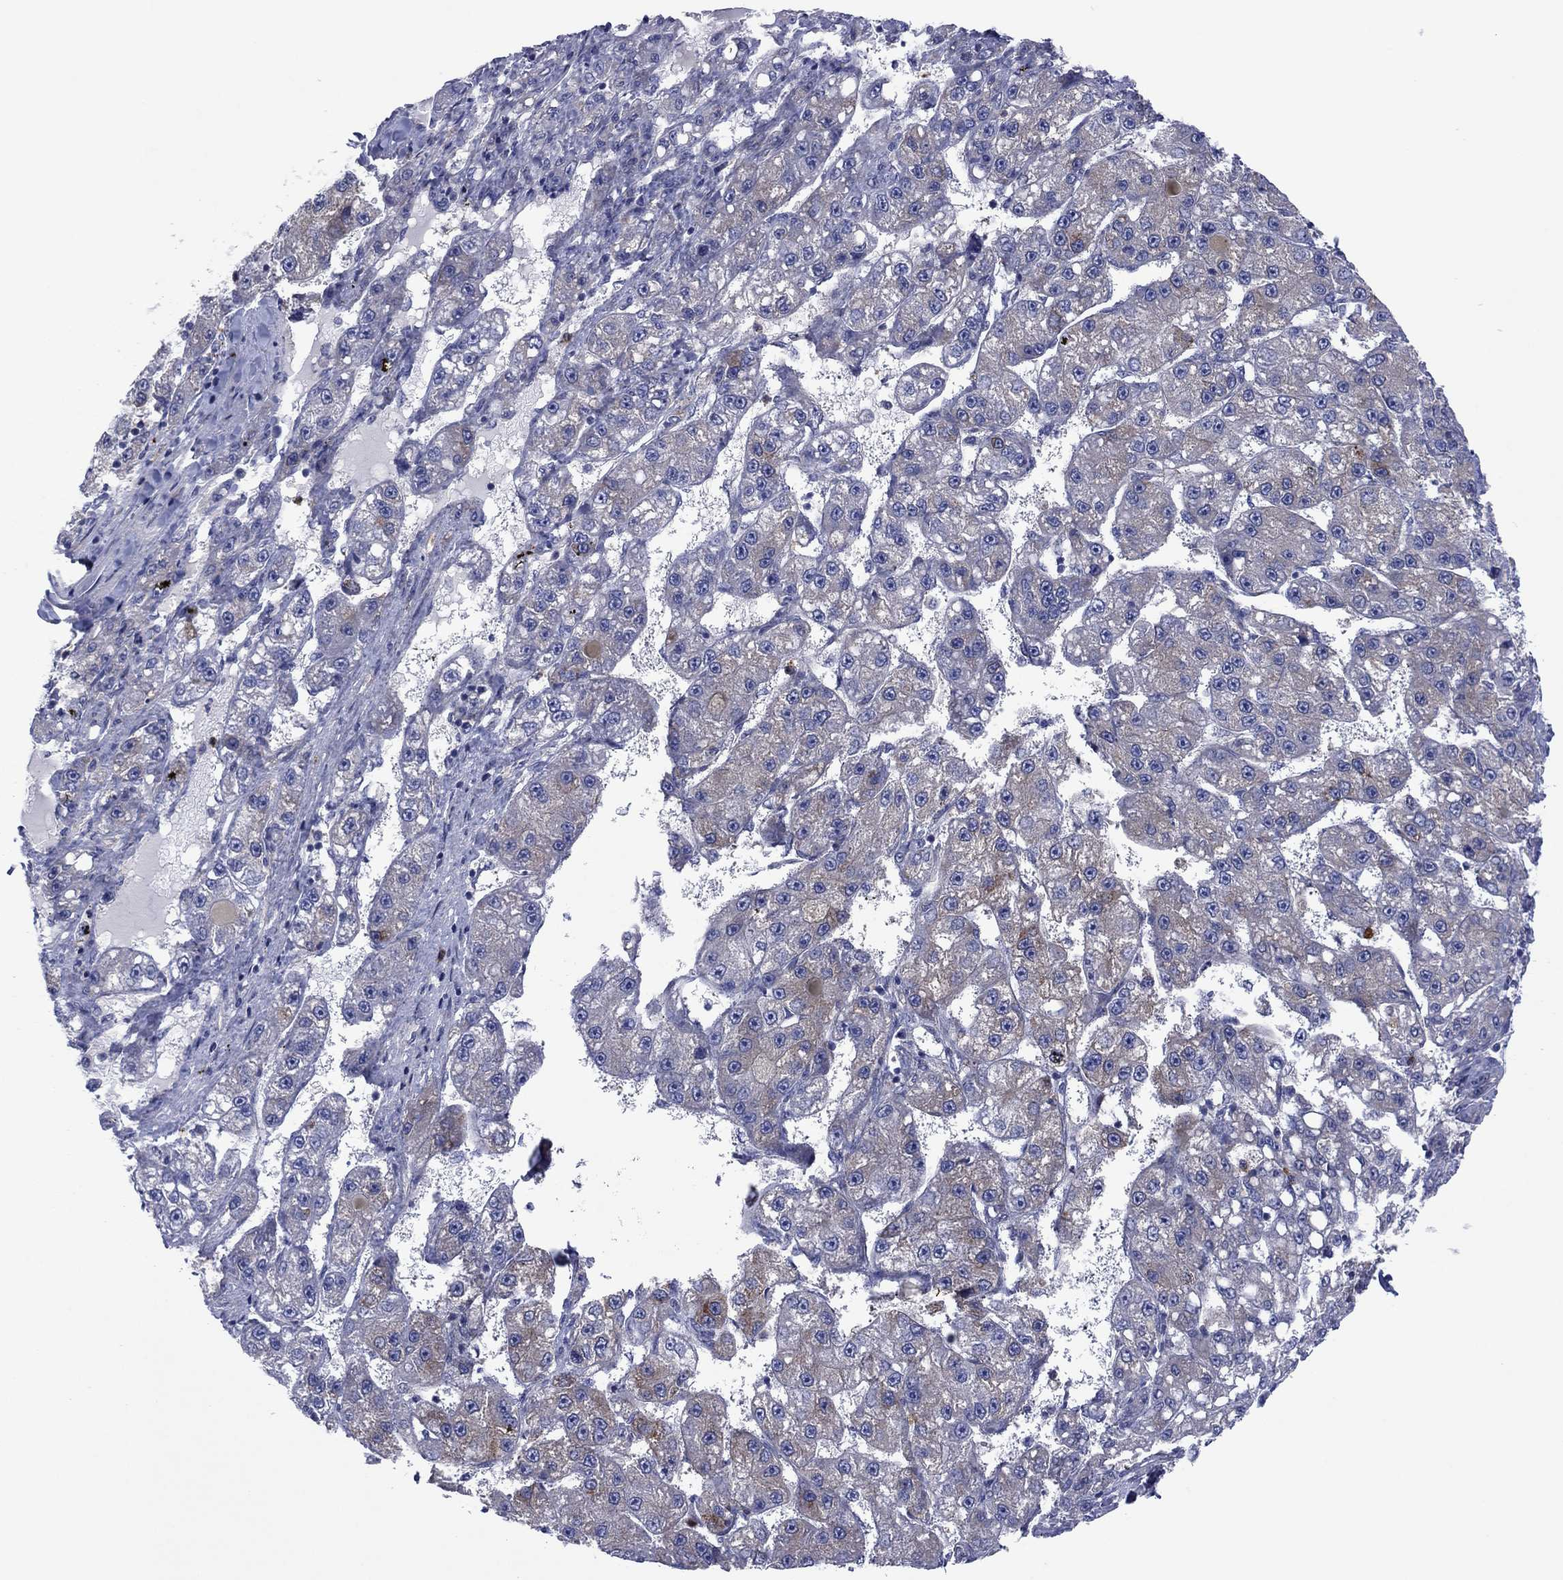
{"staining": {"intensity": "negative", "quantity": "none", "location": "none"}, "tissue": "liver cancer", "cell_type": "Tumor cells", "image_type": "cancer", "snomed": [{"axis": "morphology", "description": "Carcinoma, Hepatocellular, NOS"}, {"axis": "topography", "description": "Liver"}], "caption": "DAB (3,3'-diaminobenzidine) immunohistochemical staining of hepatocellular carcinoma (liver) displays no significant expression in tumor cells.", "gene": "GPR155", "patient": {"sex": "female", "age": 65}}